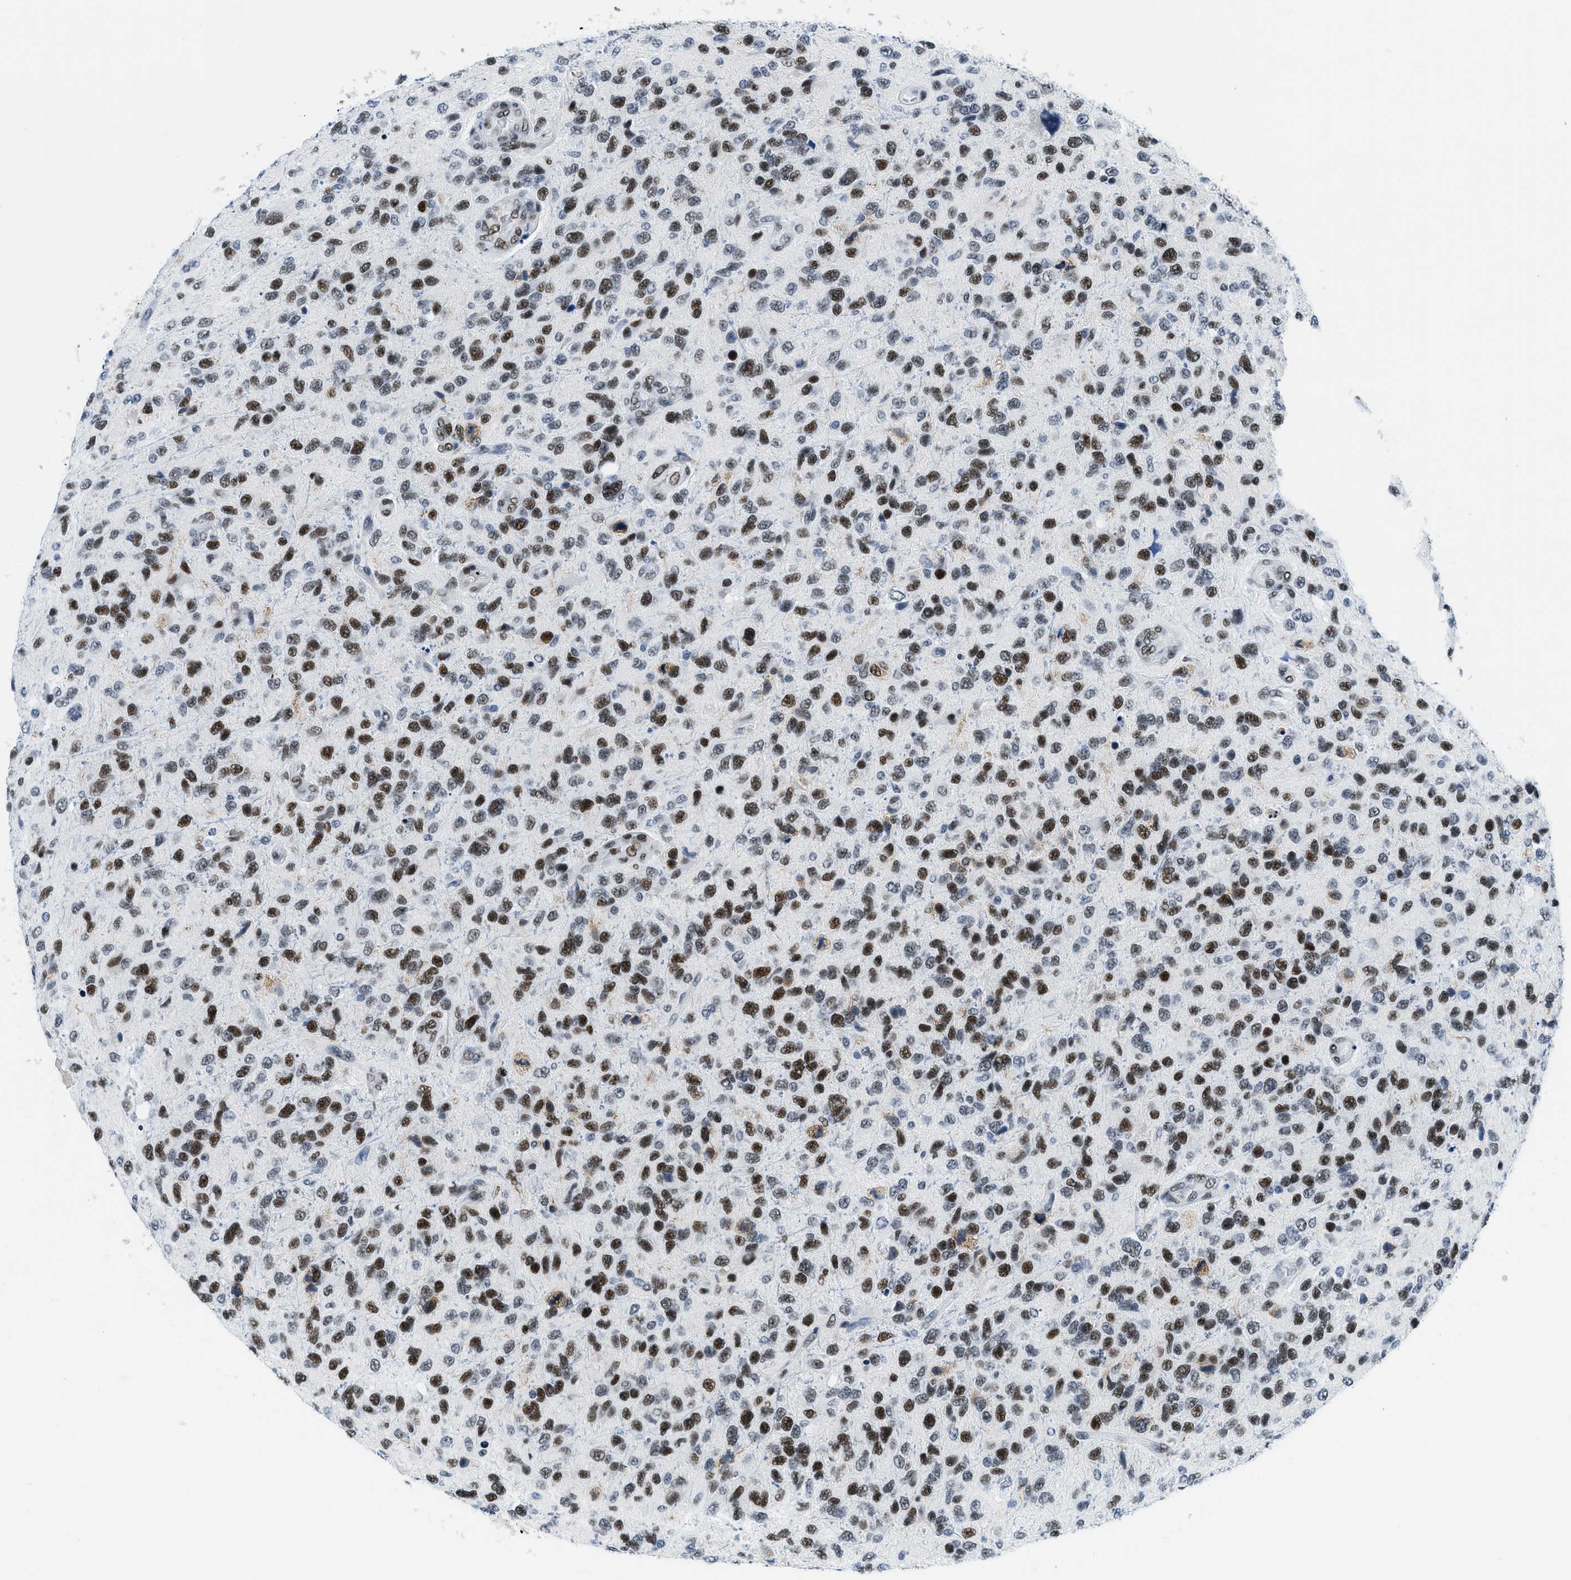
{"staining": {"intensity": "strong", "quantity": ">75%", "location": "nuclear"}, "tissue": "glioma", "cell_type": "Tumor cells", "image_type": "cancer", "snomed": [{"axis": "morphology", "description": "Glioma, malignant, High grade"}, {"axis": "topography", "description": "Brain"}], "caption": "Immunohistochemical staining of human high-grade glioma (malignant) exhibits high levels of strong nuclear protein staining in approximately >75% of tumor cells.", "gene": "SMARCAD1", "patient": {"sex": "female", "age": 58}}